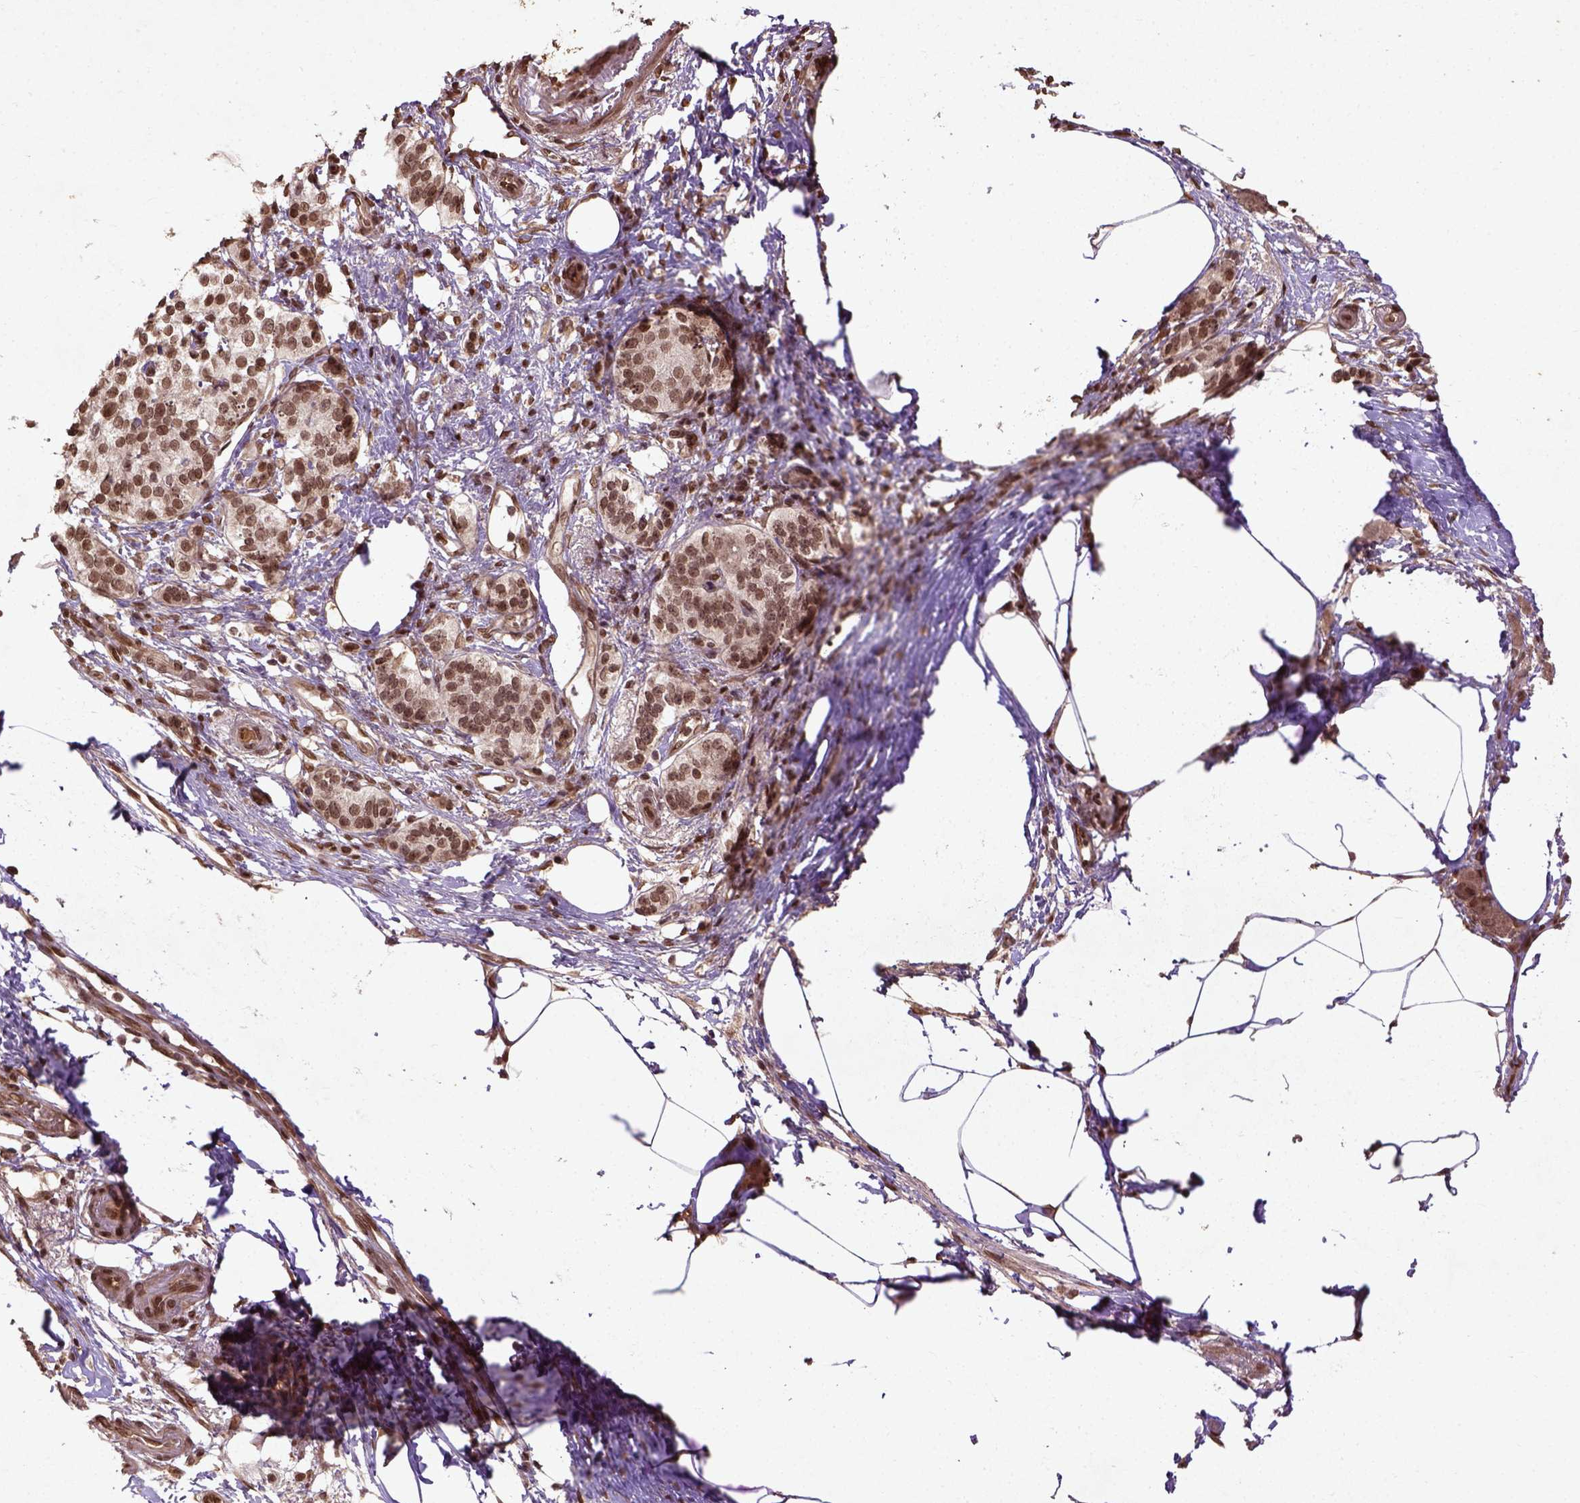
{"staining": {"intensity": "moderate", "quantity": ">75%", "location": "nuclear"}, "tissue": "pancreatic cancer", "cell_type": "Tumor cells", "image_type": "cancer", "snomed": [{"axis": "morphology", "description": "Adenocarcinoma, NOS"}, {"axis": "topography", "description": "Pancreas"}], "caption": "This is a histology image of immunohistochemistry staining of pancreatic cancer, which shows moderate positivity in the nuclear of tumor cells.", "gene": "BANF1", "patient": {"sex": "female", "age": 72}}